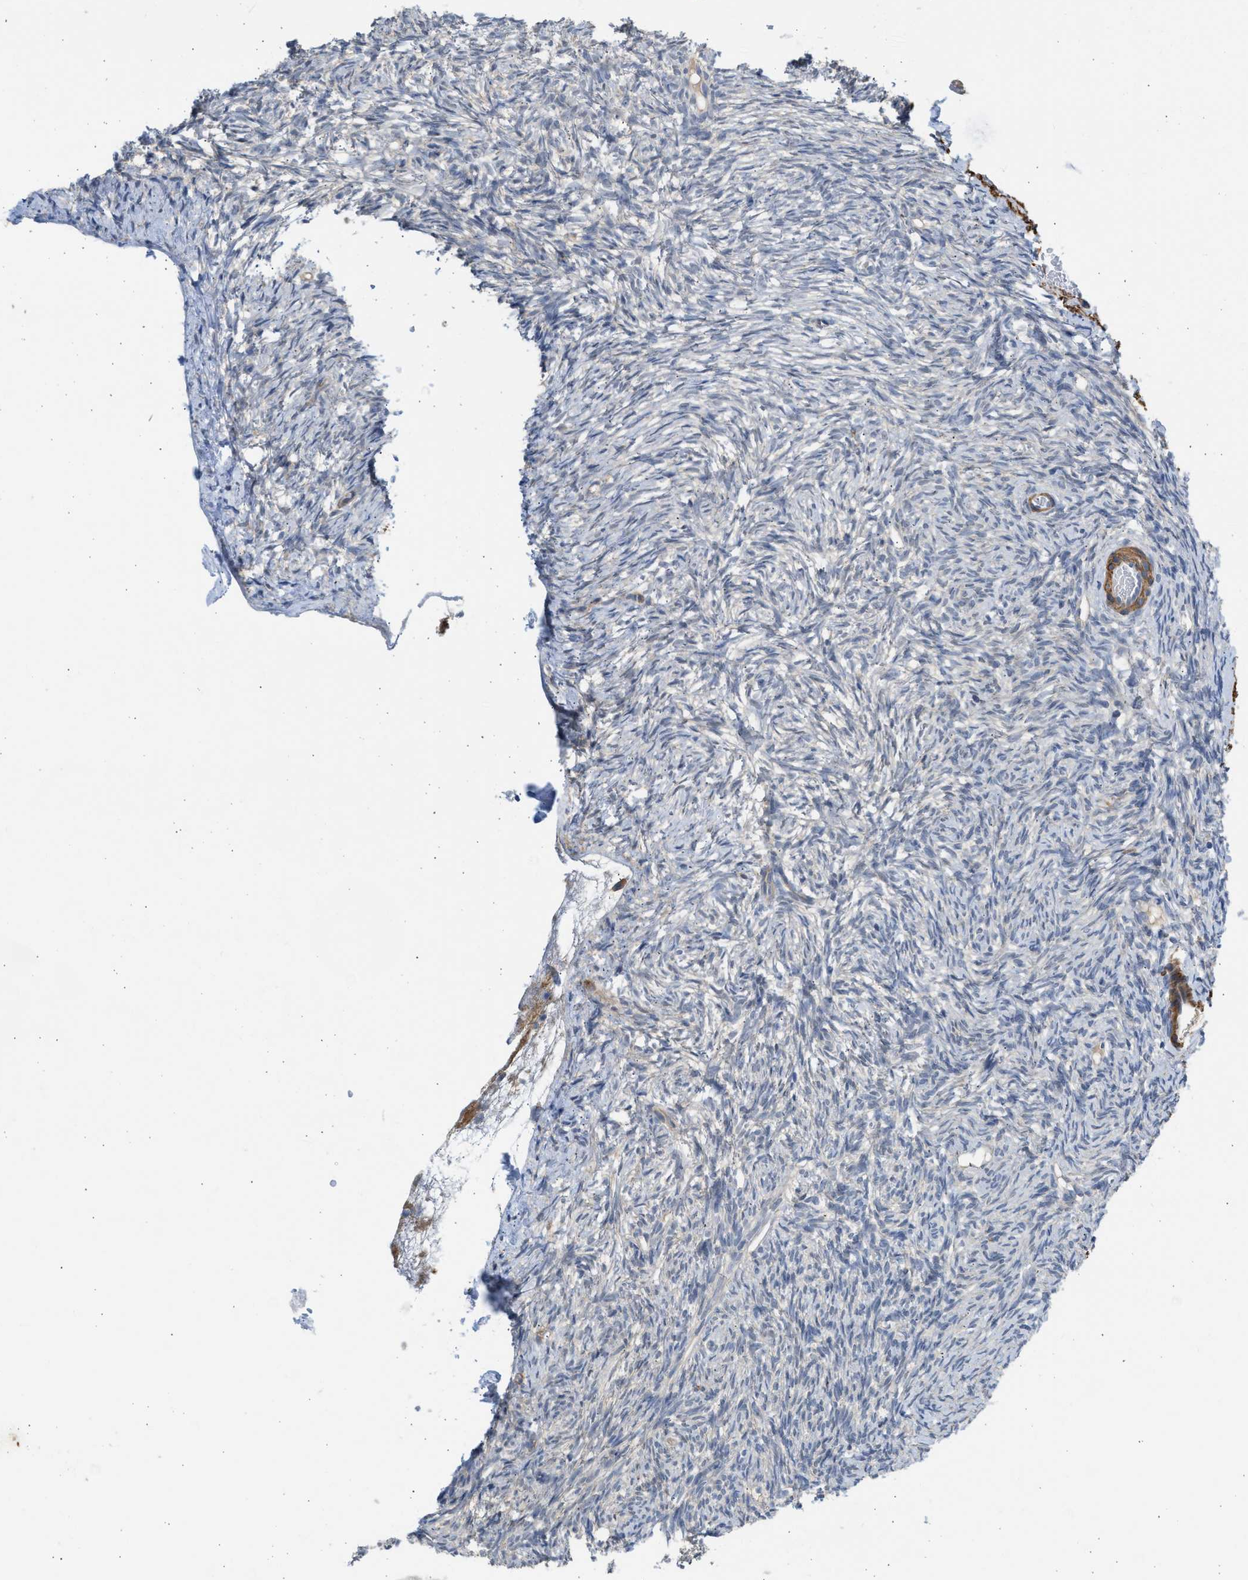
{"staining": {"intensity": "moderate", "quantity": "<25%", "location": "cytoplasmic/membranous"}, "tissue": "ovary", "cell_type": "Ovarian stroma cells", "image_type": "normal", "snomed": [{"axis": "morphology", "description": "Normal tissue, NOS"}, {"axis": "topography", "description": "Ovary"}], "caption": "Normal ovary exhibits moderate cytoplasmic/membranous staining in approximately <25% of ovarian stroma cells The protein of interest is shown in brown color, while the nuclei are stained blue..", "gene": "PCNX3", "patient": {"sex": "female", "age": 33}}